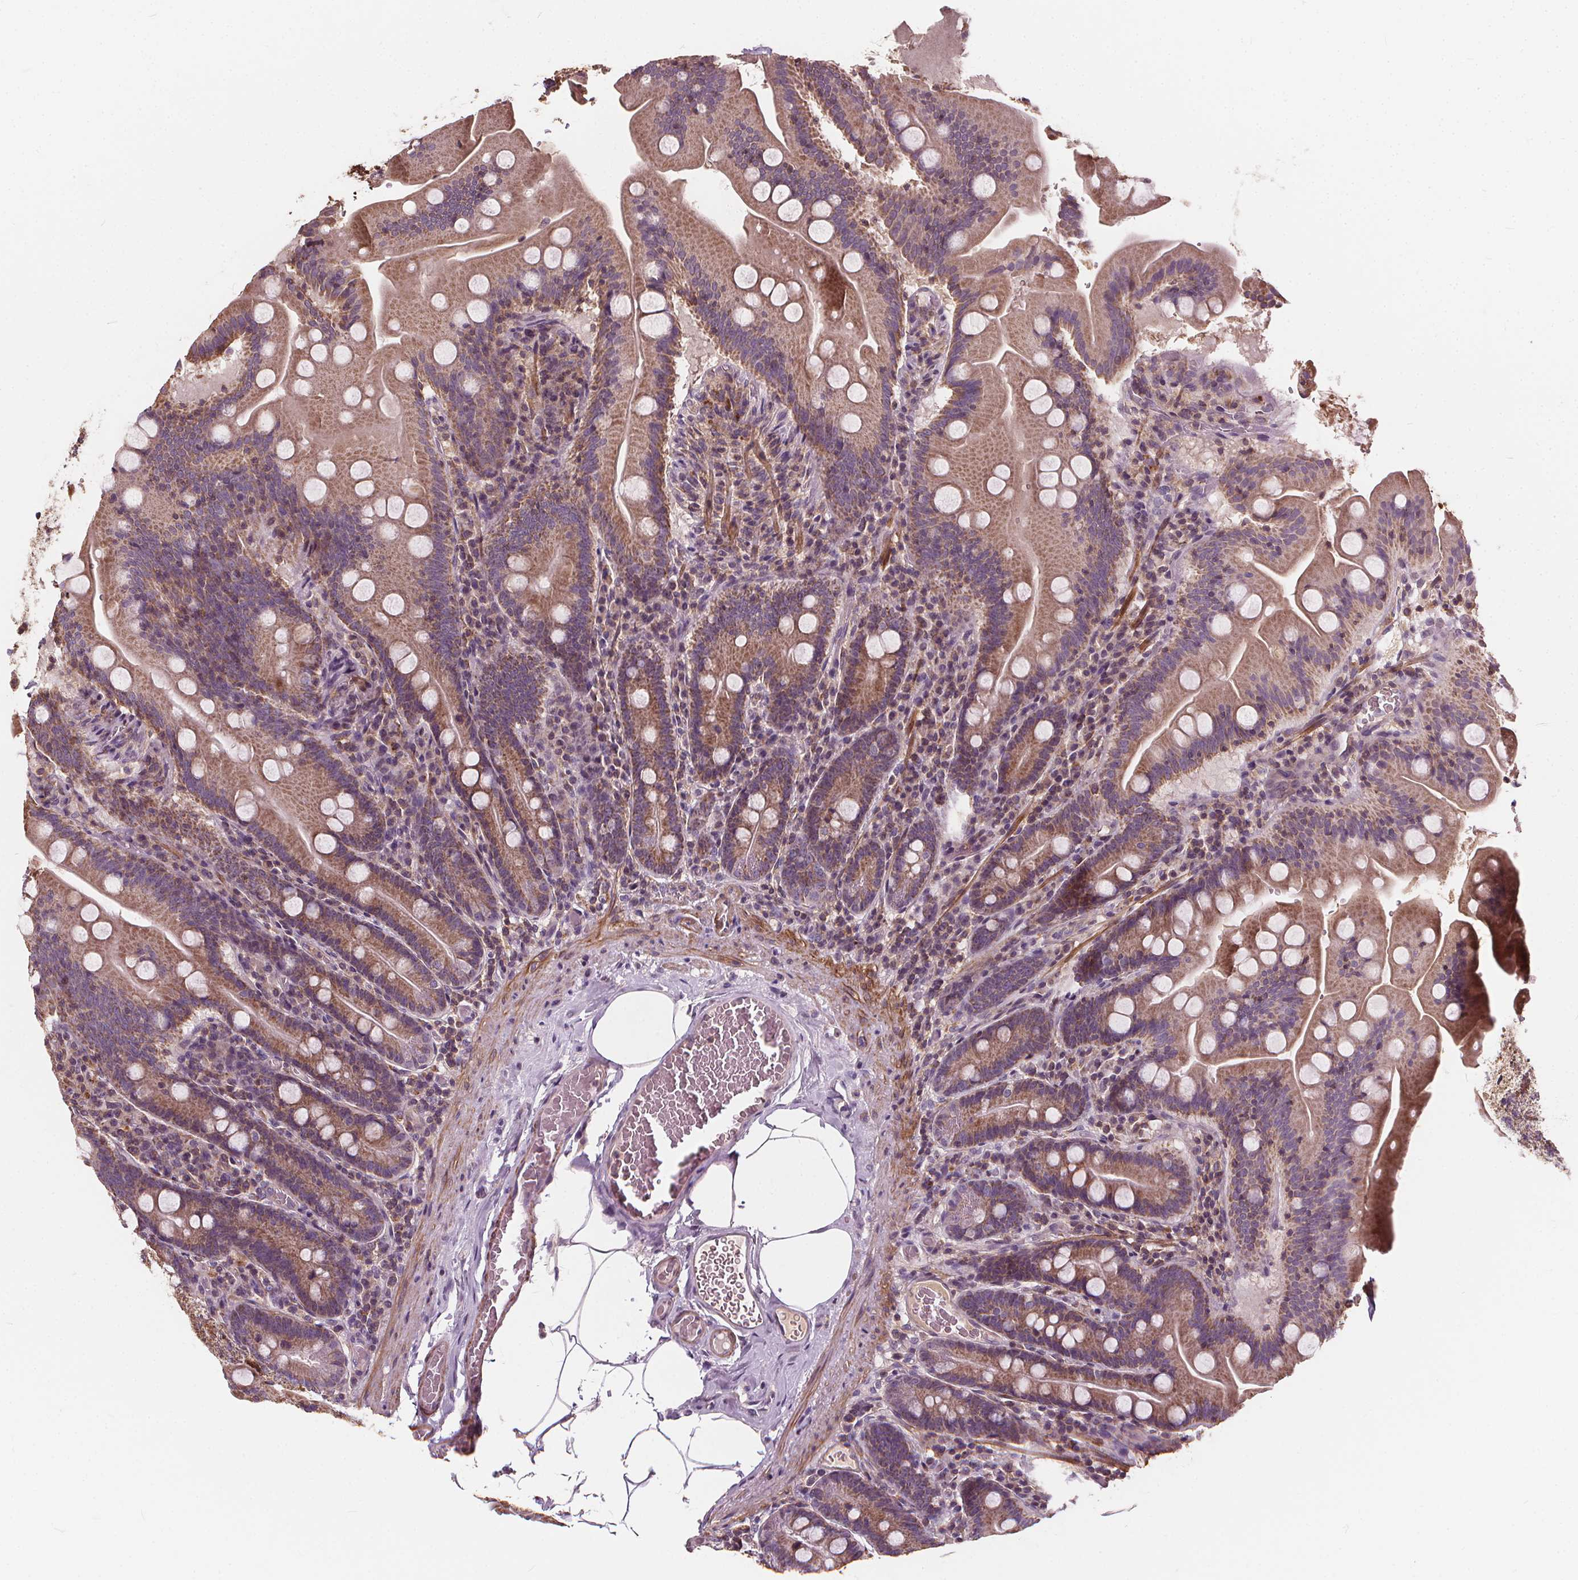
{"staining": {"intensity": "moderate", "quantity": "25%-75%", "location": "cytoplasmic/membranous"}, "tissue": "small intestine", "cell_type": "Glandular cells", "image_type": "normal", "snomed": [{"axis": "morphology", "description": "Normal tissue, NOS"}, {"axis": "topography", "description": "Small intestine"}], "caption": "Immunohistochemistry (IHC) (DAB (3,3'-diaminobenzidine)) staining of unremarkable small intestine shows moderate cytoplasmic/membranous protein expression in about 25%-75% of glandular cells. (brown staining indicates protein expression, while blue staining denotes nuclei).", "gene": "ORAI2", "patient": {"sex": "male", "age": 37}}